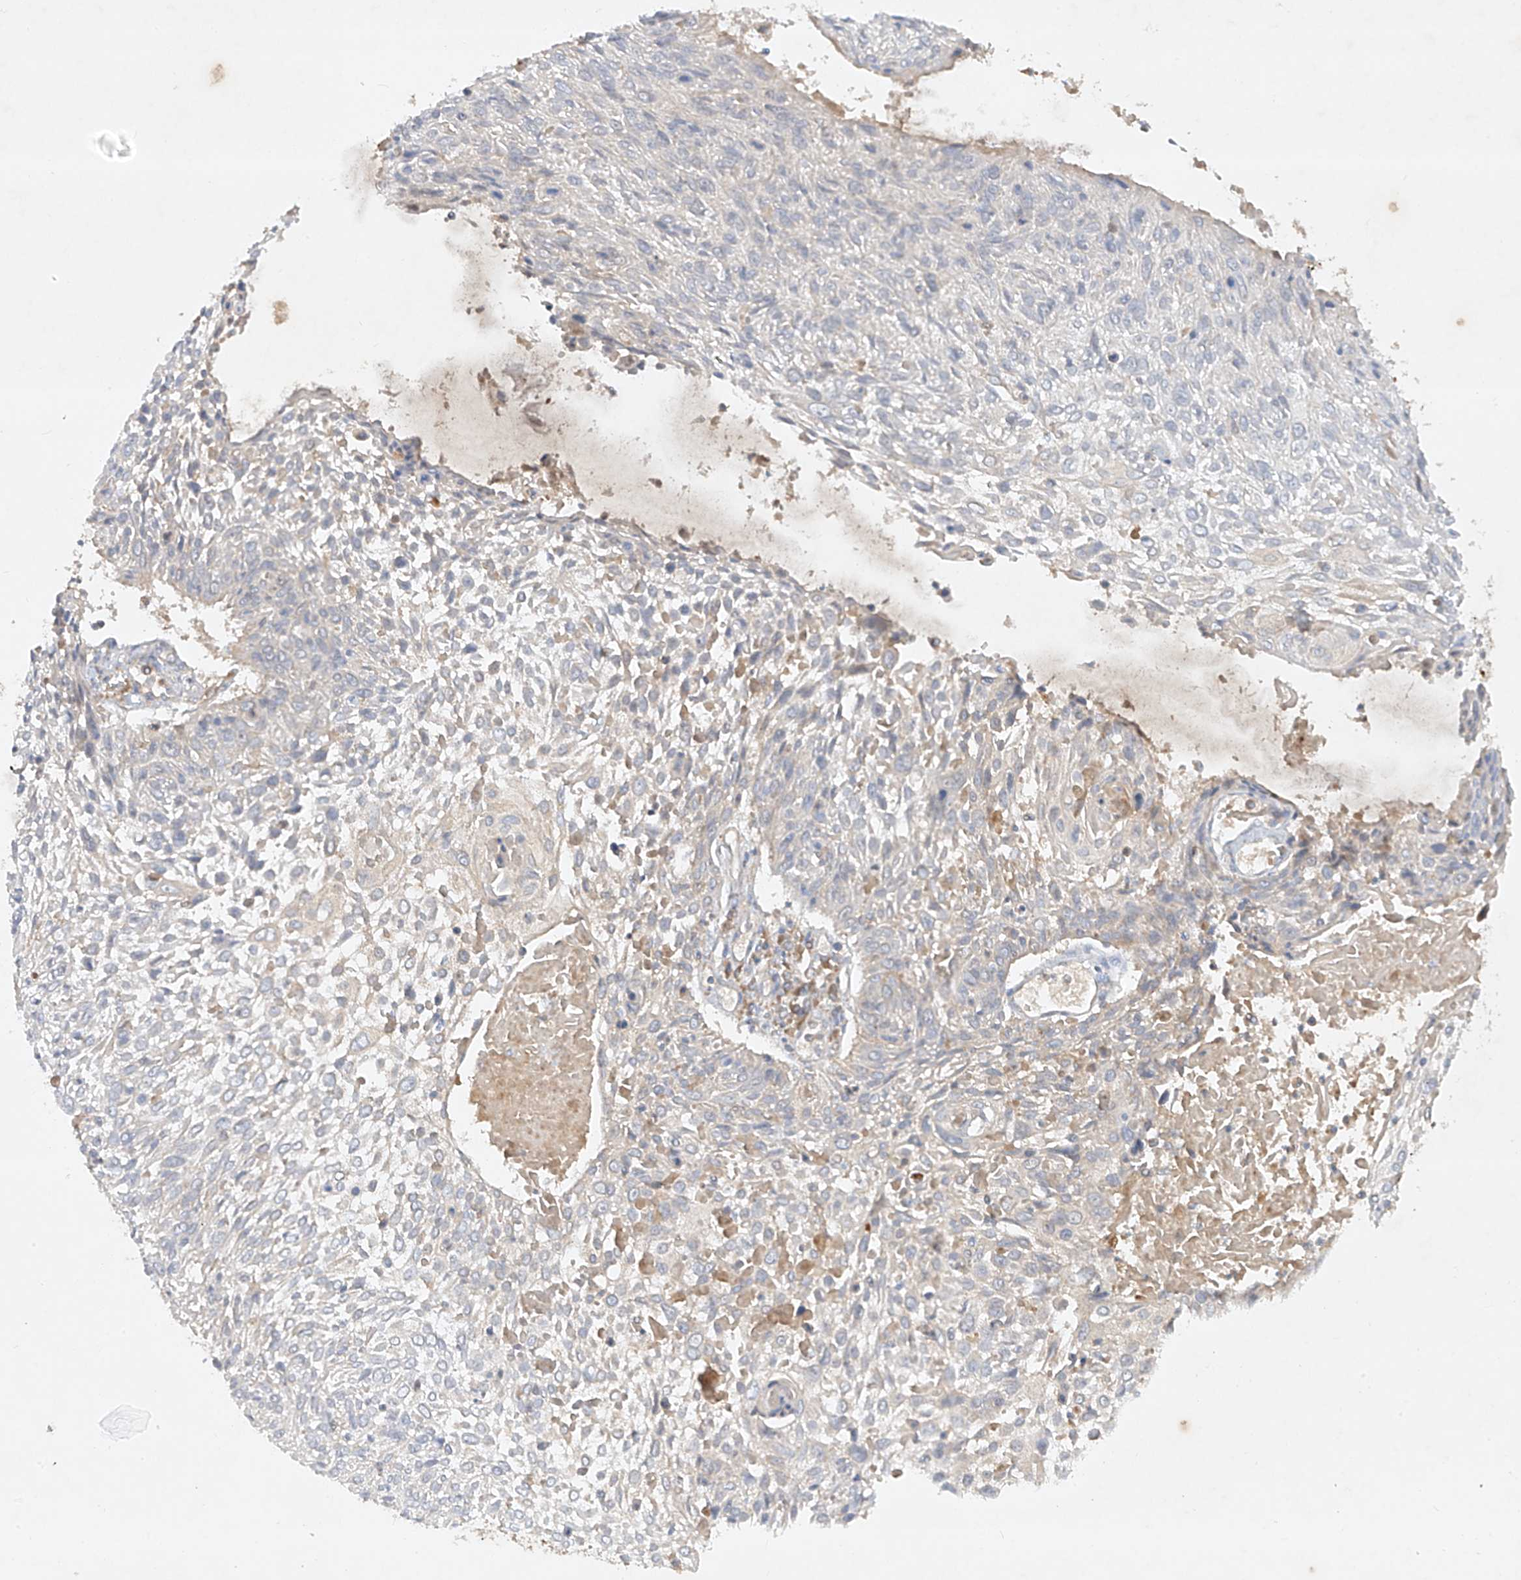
{"staining": {"intensity": "negative", "quantity": "none", "location": "none"}, "tissue": "cervical cancer", "cell_type": "Tumor cells", "image_type": "cancer", "snomed": [{"axis": "morphology", "description": "Squamous cell carcinoma, NOS"}, {"axis": "topography", "description": "Cervix"}], "caption": "An immunohistochemistry (IHC) histopathology image of cervical squamous cell carcinoma is shown. There is no staining in tumor cells of cervical squamous cell carcinoma.", "gene": "KPNA7", "patient": {"sex": "female", "age": 51}}